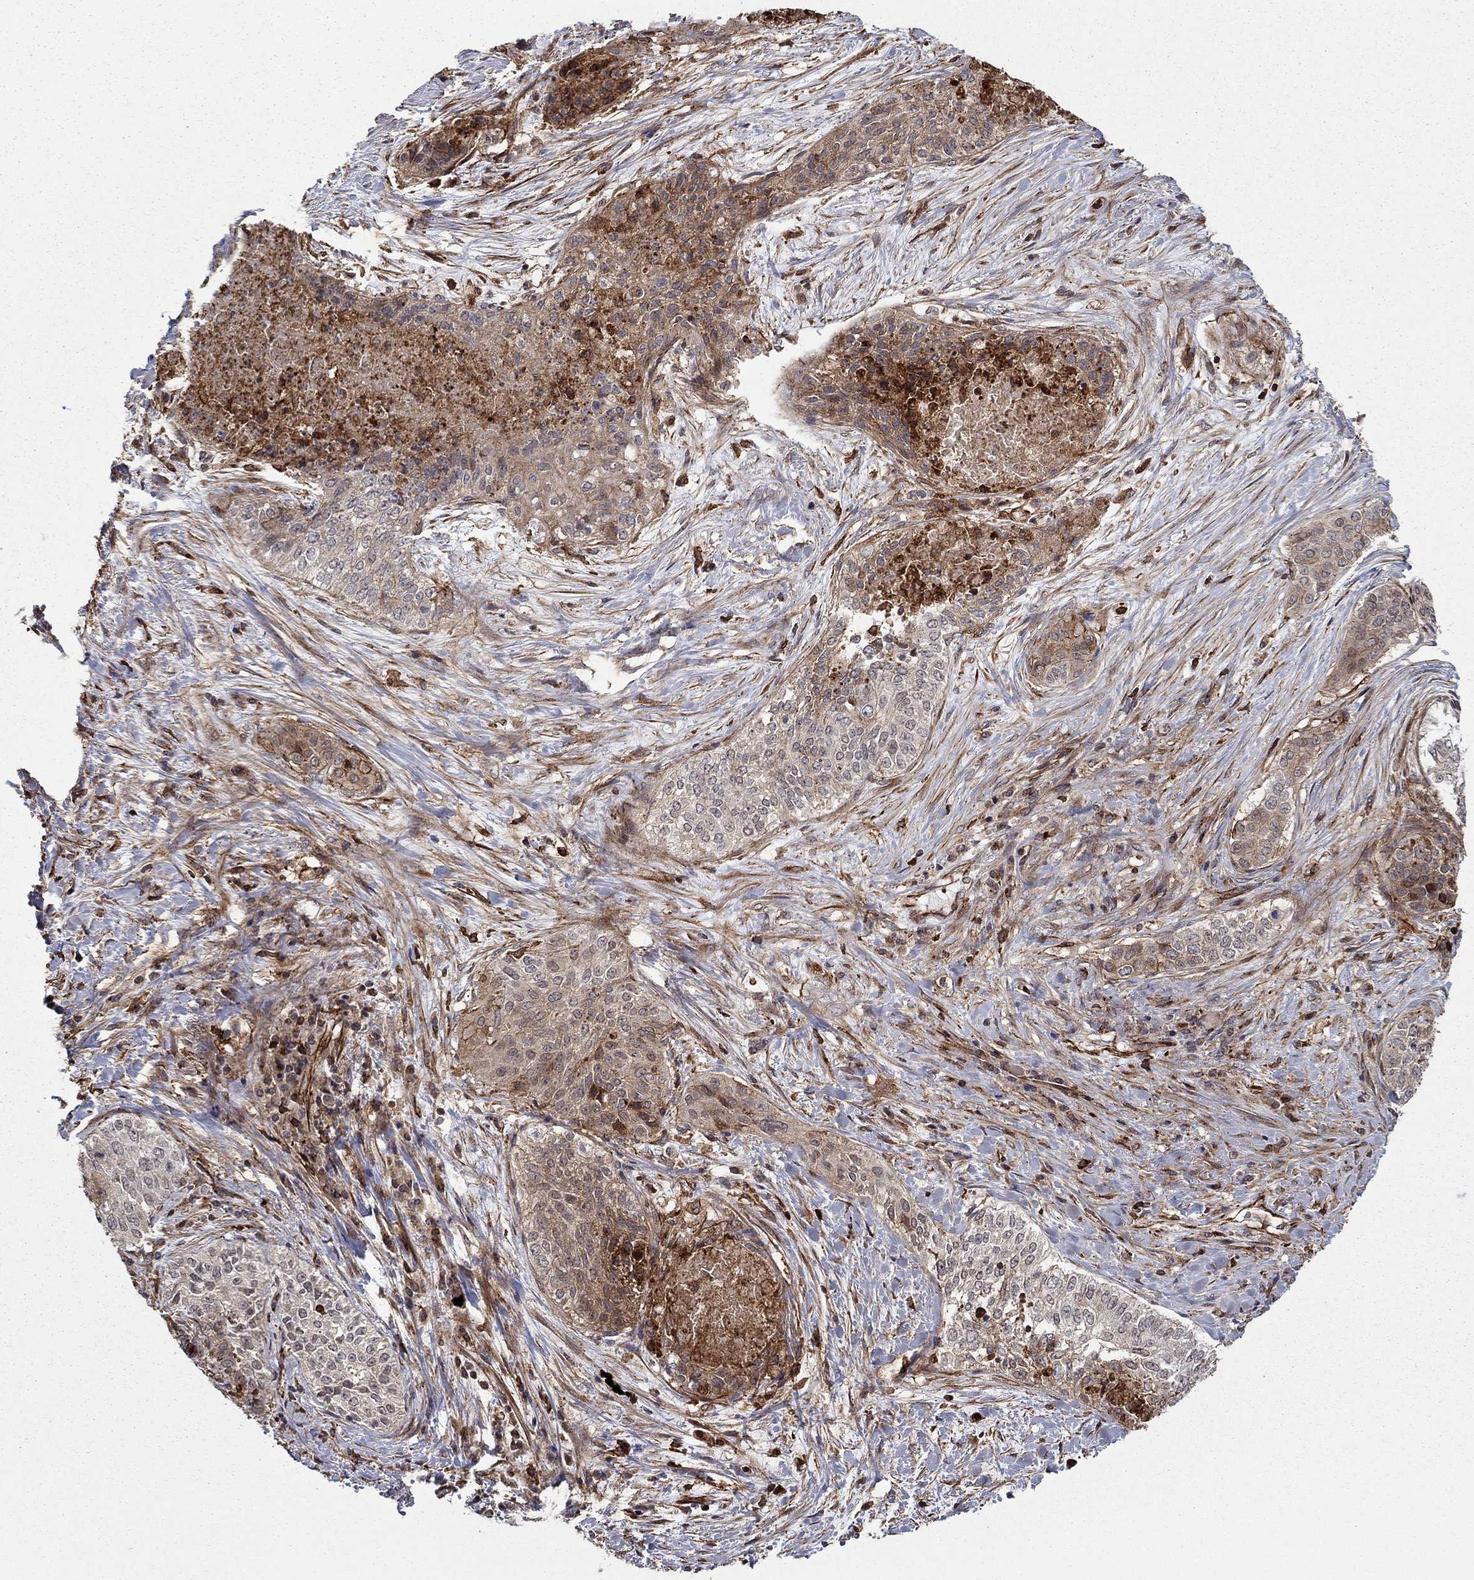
{"staining": {"intensity": "weak", "quantity": "<25%", "location": "cytoplasmic/membranous"}, "tissue": "lung cancer", "cell_type": "Tumor cells", "image_type": "cancer", "snomed": [{"axis": "morphology", "description": "Squamous cell carcinoma, NOS"}, {"axis": "topography", "description": "Lung"}], "caption": "Lung squamous cell carcinoma stained for a protein using IHC demonstrates no expression tumor cells.", "gene": "ADM", "patient": {"sex": "male", "age": 64}}